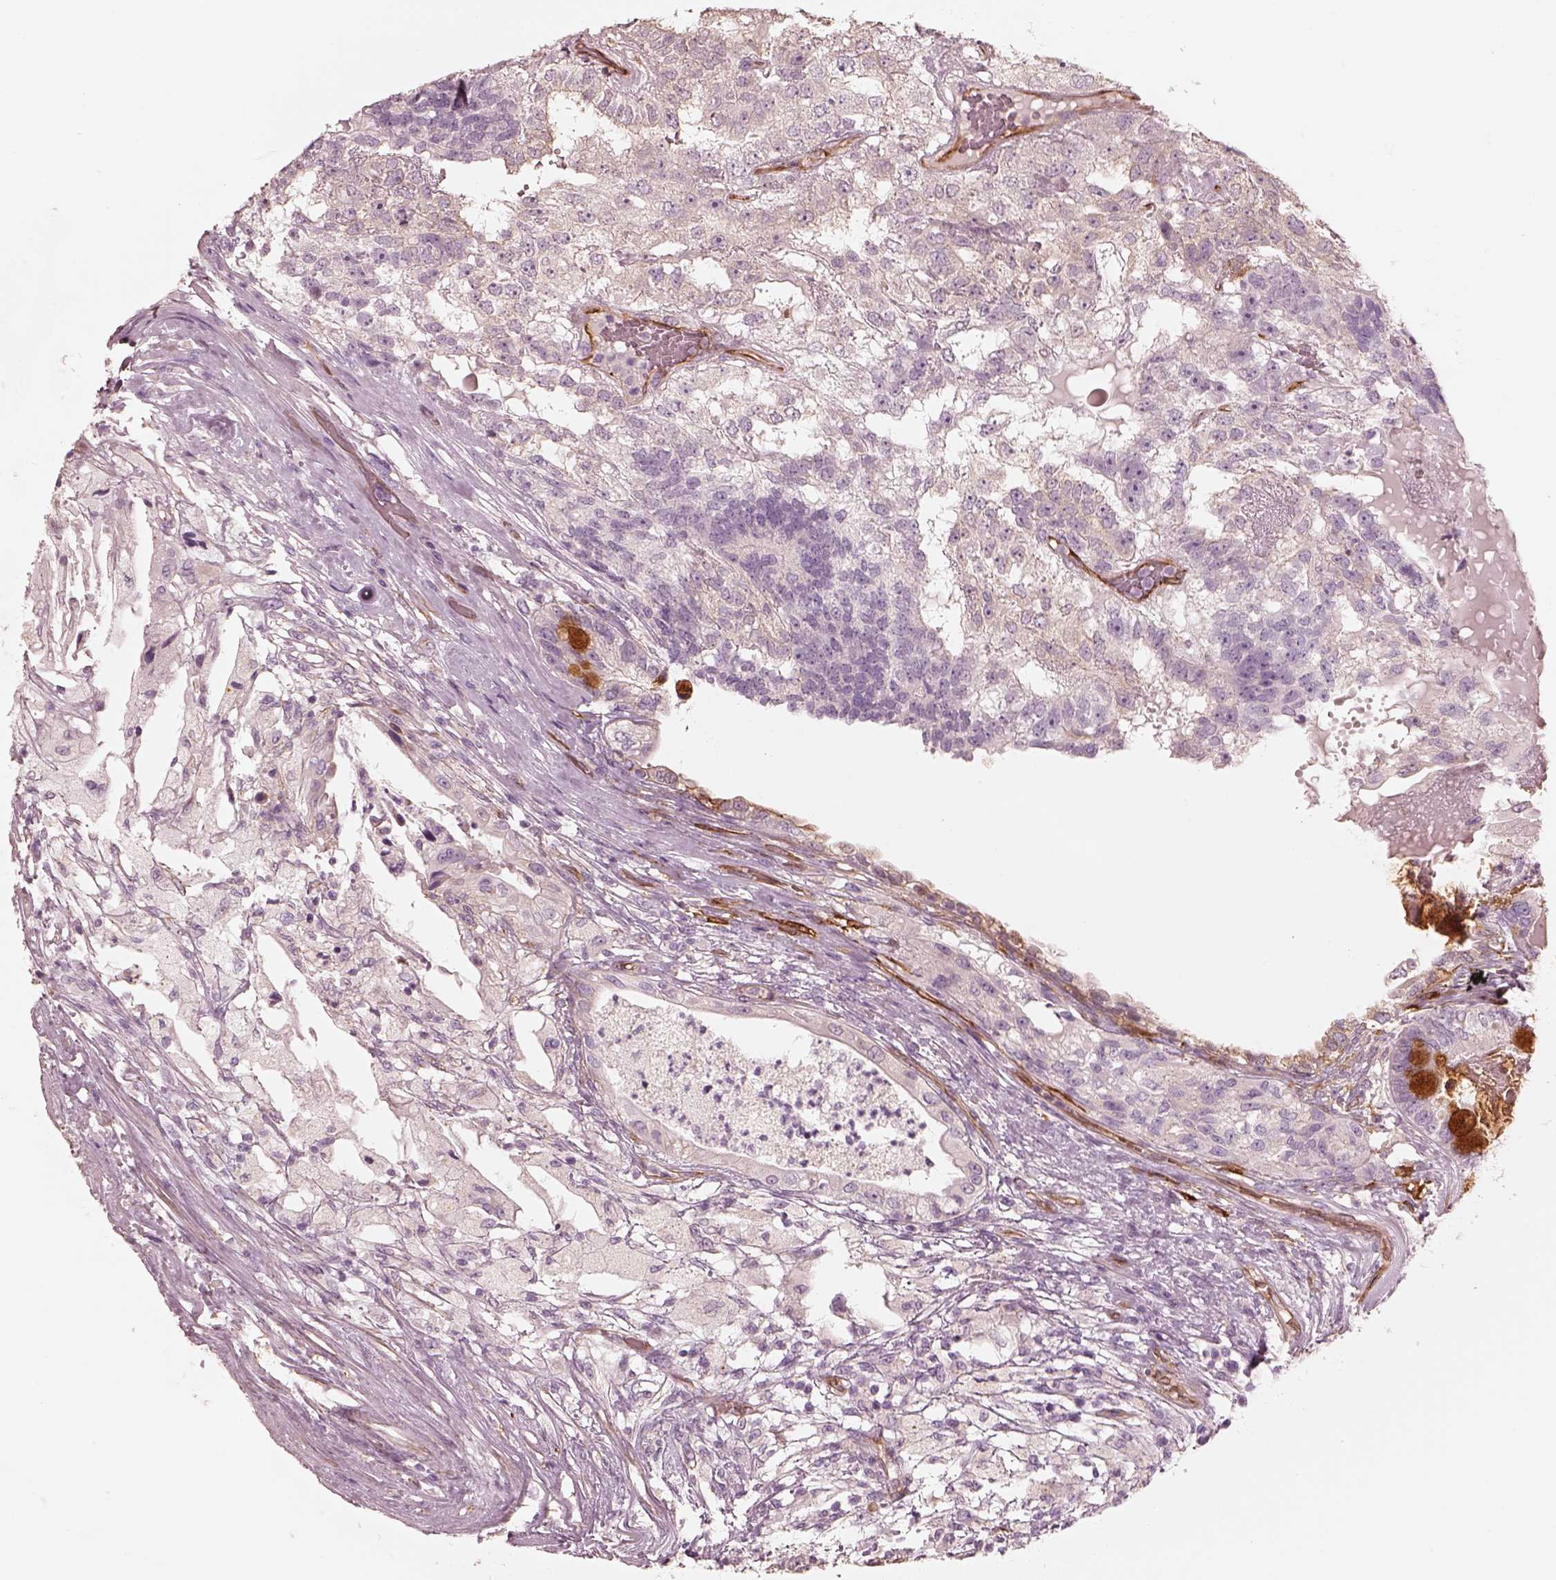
{"staining": {"intensity": "negative", "quantity": "none", "location": "none"}, "tissue": "testis cancer", "cell_type": "Tumor cells", "image_type": "cancer", "snomed": [{"axis": "morphology", "description": "Seminoma, NOS"}, {"axis": "morphology", "description": "Carcinoma, Embryonal, NOS"}, {"axis": "topography", "description": "Testis"}], "caption": "The immunohistochemistry image has no significant expression in tumor cells of testis cancer (seminoma) tissue.", "gene": "CRYM", "patient": {"sex": "male", "age": 41}}